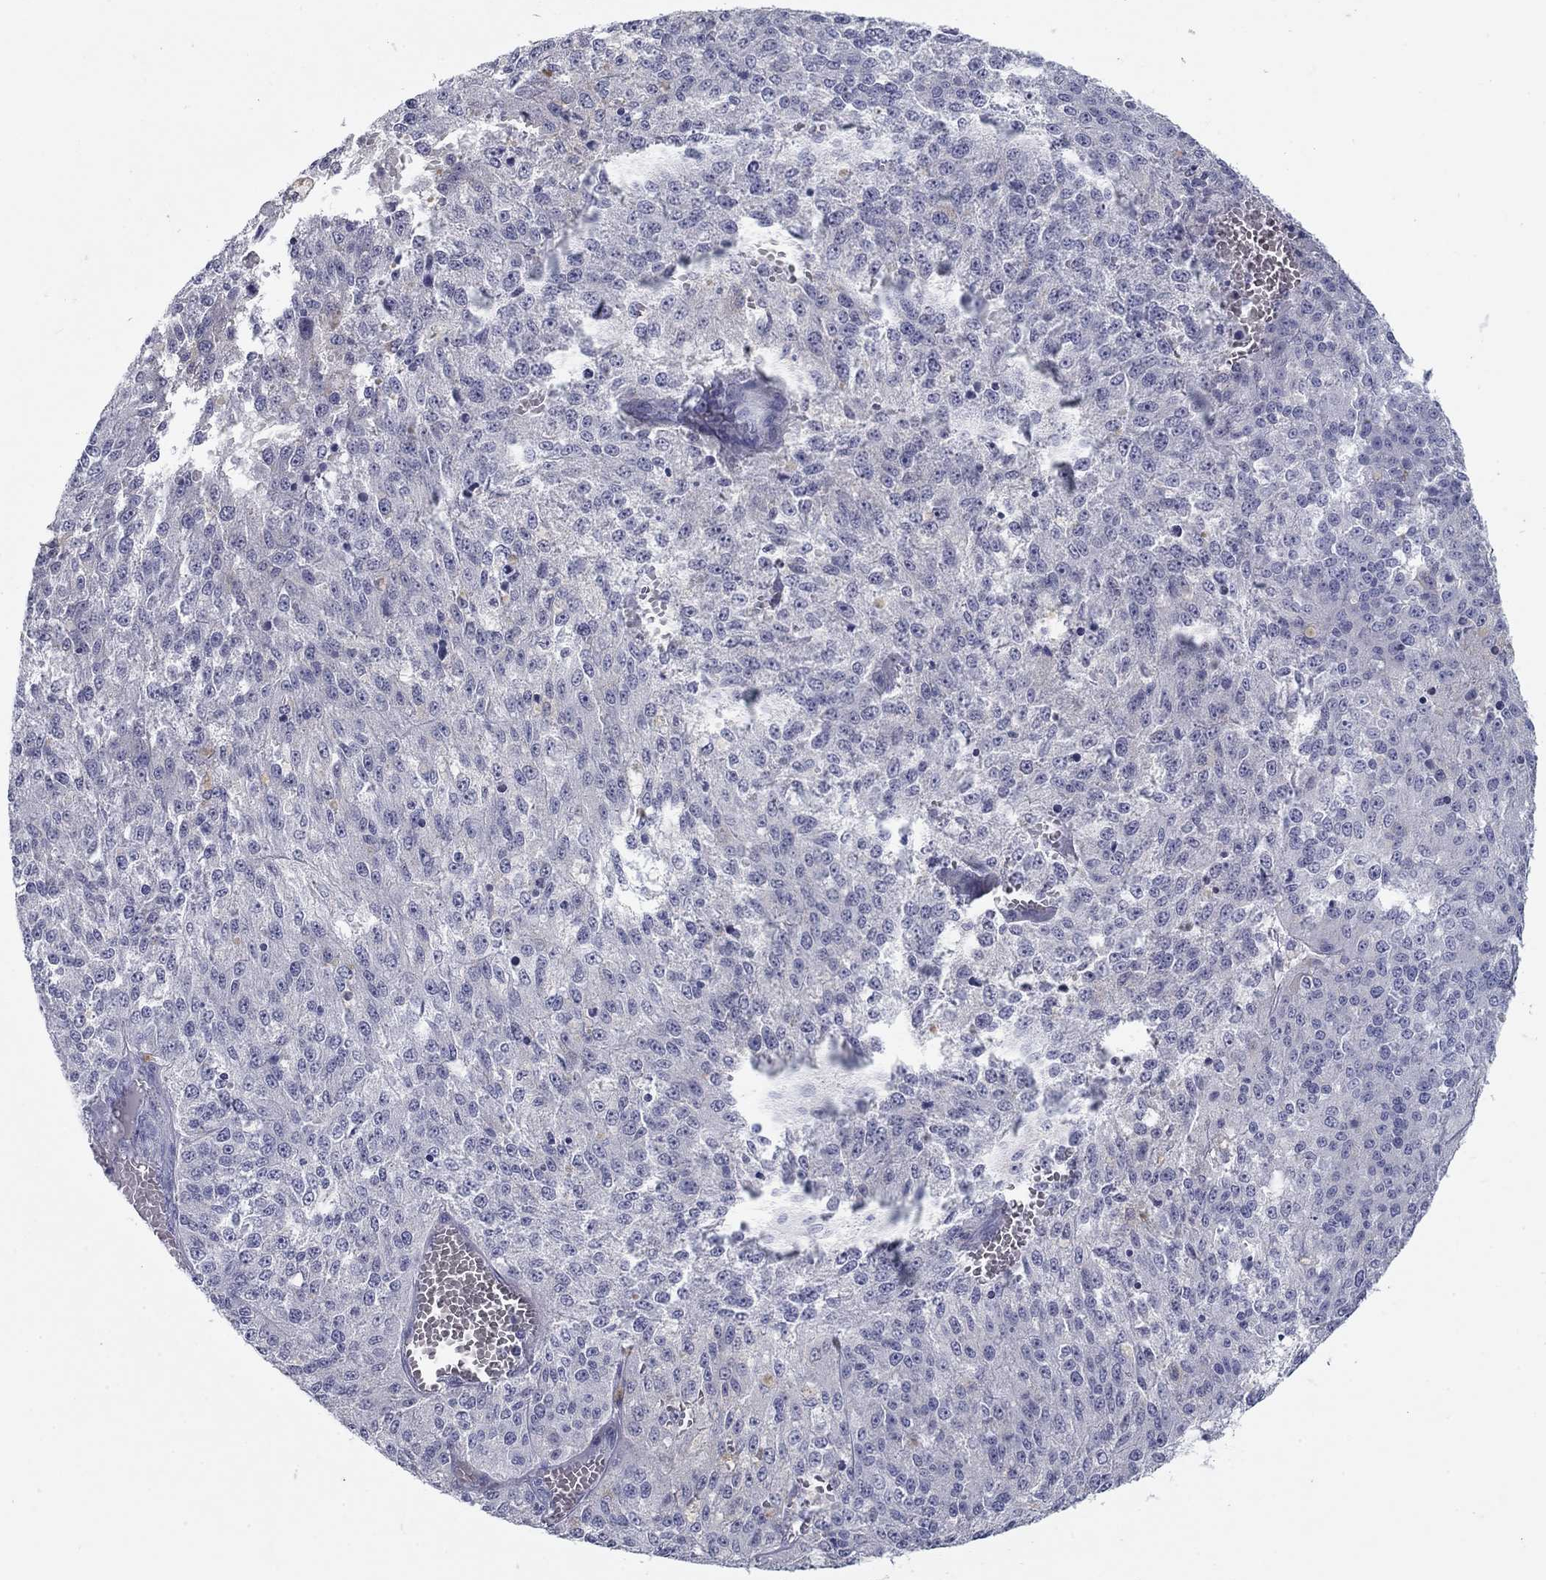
{"staining": {"intensity": "negative", "quantity": "none", "location": "none"}, "tissue": "melanoma", "cell_type": "Tumor cells", "image_type": "cancer", "snomed": [{"axis": "morphology", "description": "Malignant melanoma, Metastatic site"}, {"axis": "topography", "description": "Lymph node"}], "caption": "DAB (3,3'-diaminobenzidine) immunohistochemical staining of melanoma displays no significant staining in tumor cells.", "gene": "KRT75", "patient": {"sex": "female", "age": 64}}